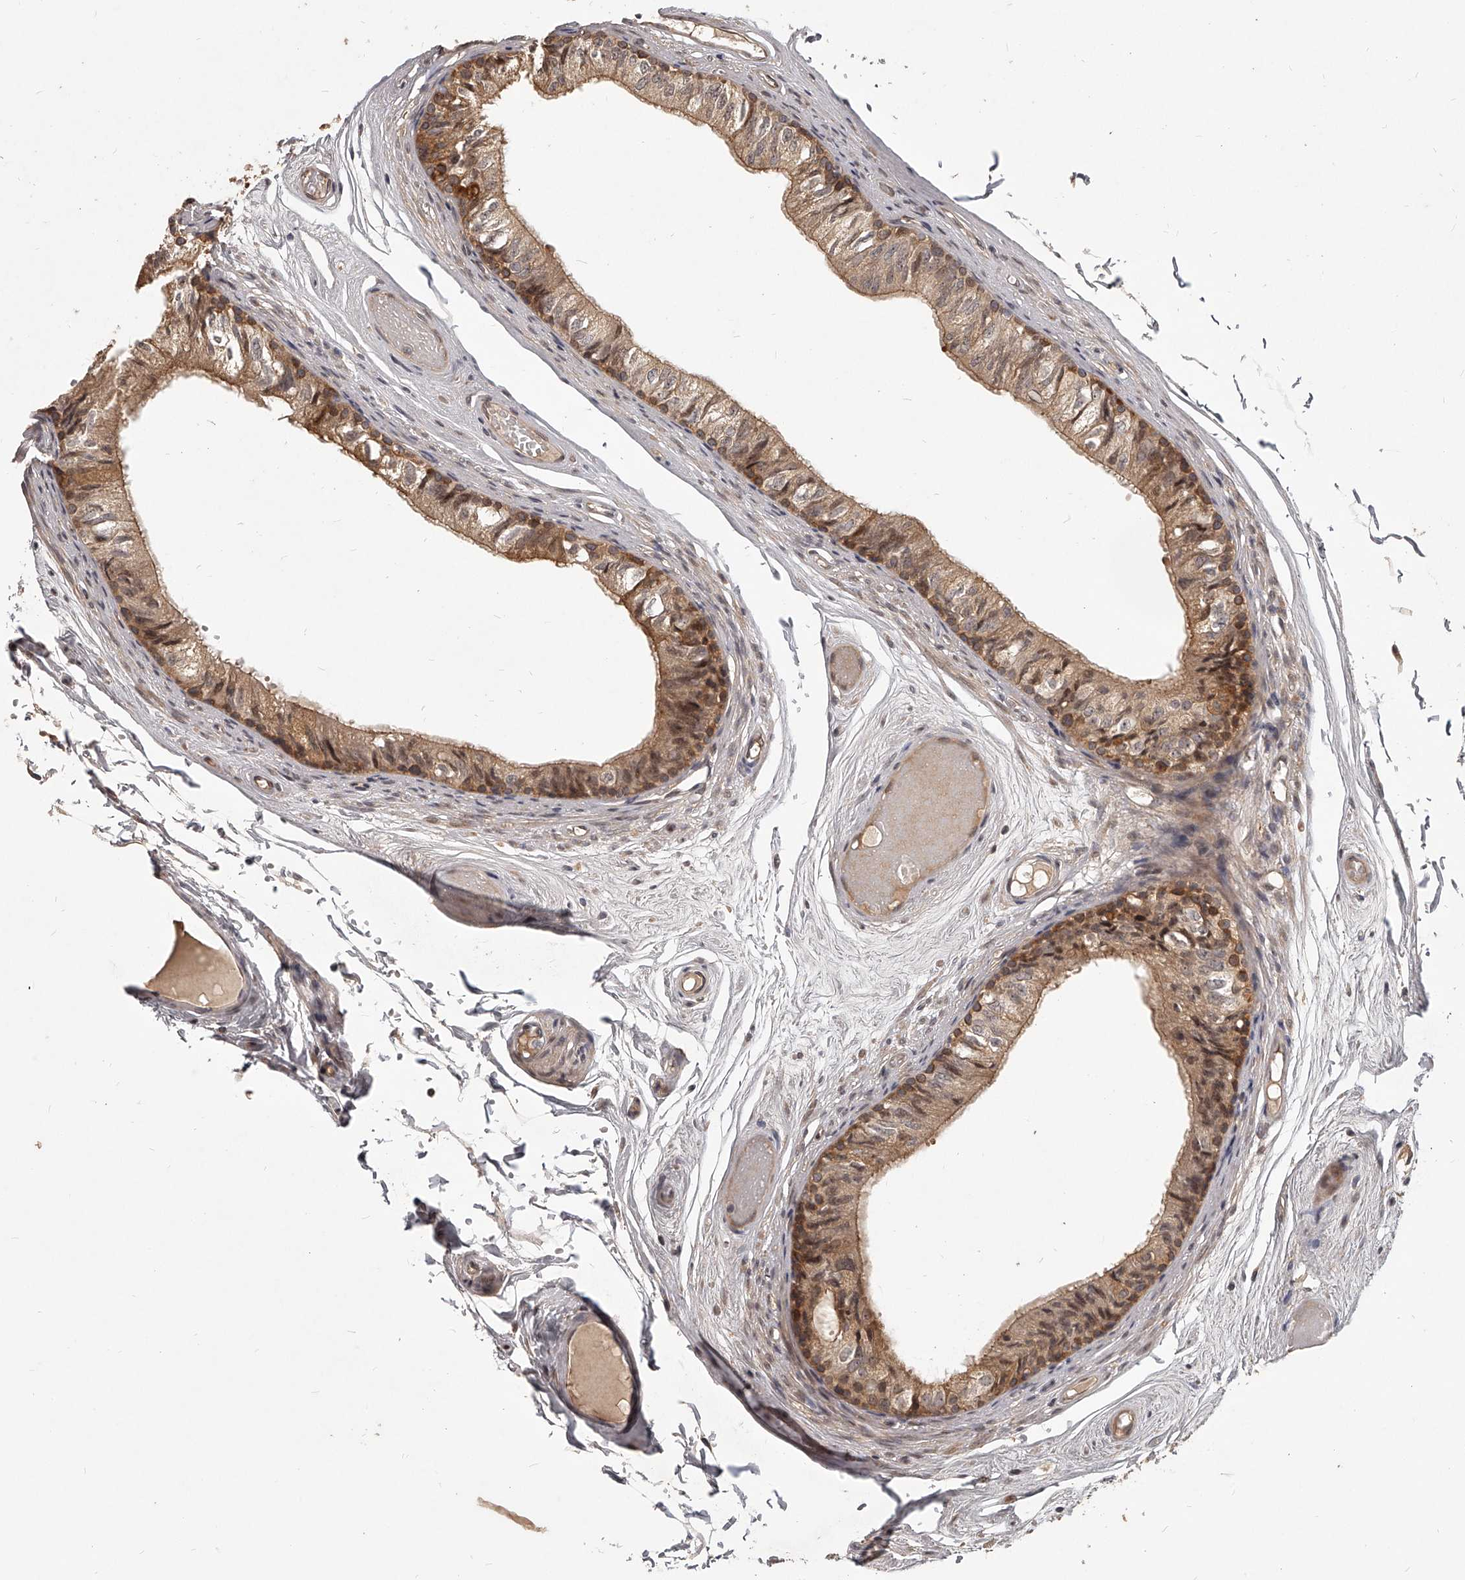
{"staining": {"intensity": "moderate", "quantity": ">75%", "location": "cytoplasmic/membranous"}, "tissue": "epididymis", "cell_type": "Glandular cells", "image_type": "normal", "snomed": [{"axis": "morphology", "description": "Normal tissue, NOS"}, {"axis": "topography", "description": "Epididymis"}], "caption": "IHC histopathology image of unremarkable epididymis stained for a protein (brown), which shows medium levels of moderate cytoplasmic/membranous expression in approximately >75% of glandular cells.", "gene": "SLC37A1", "patient": {"sex": "male", "age": 79}}